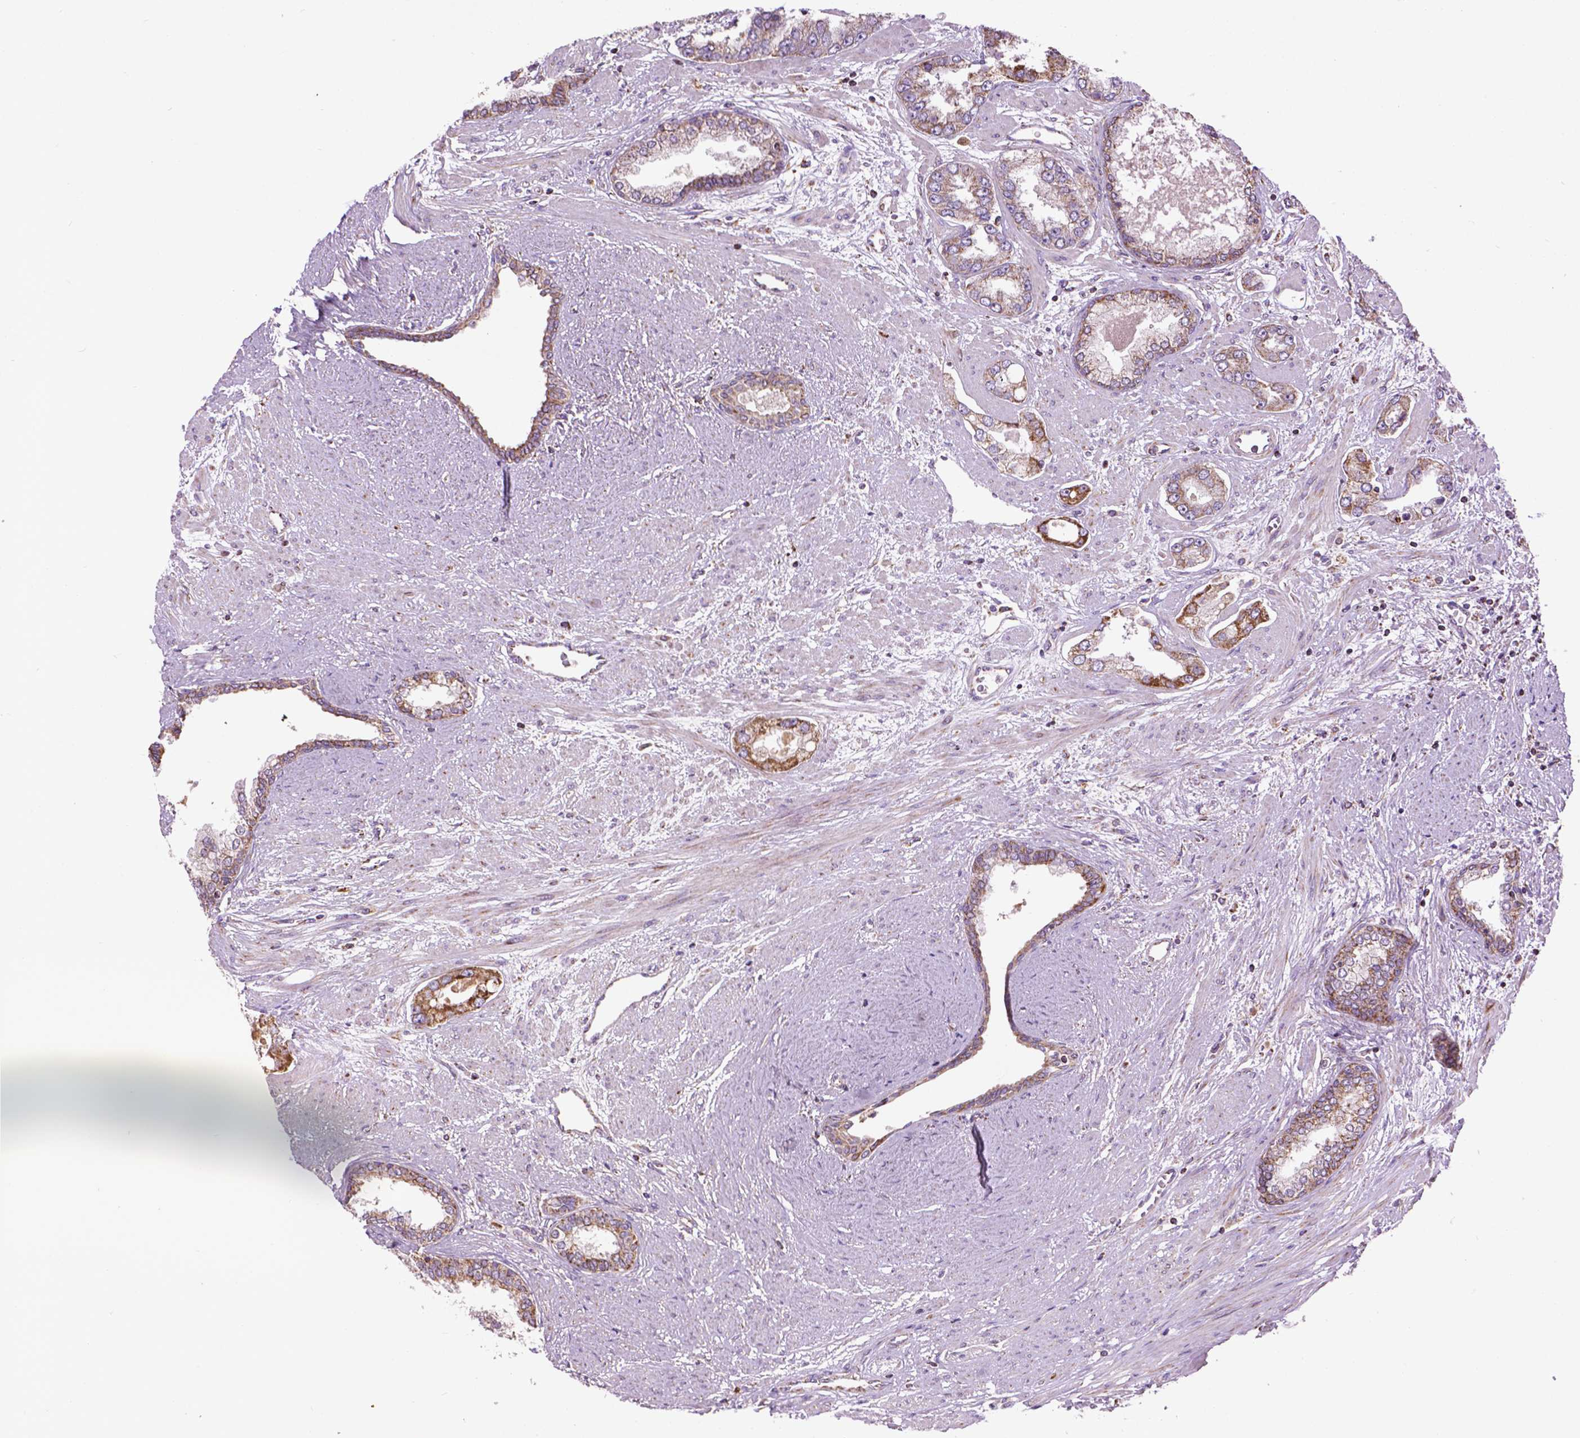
{"staining": {"intensity": "moderate", "quantity": "<25%", "location": "cytoplasmic/membranous"}, "tissue": "prostate cancer", "cell_type": "Tumor cells", "image_type": "cancer", "snomed": [{"axis": "morphology", "description": "Adenocarcinoma, Low grade"}, {"axis": "topography", "description": "Prostate"}], "caption": "Brown immunohistochemical staining in human prostate cancer shows moderate cytoplasmic/membranous staining in about <25% of tumor cells.", "gene": "PYCR3", "patient": {"sex": "male", "age": 60}}